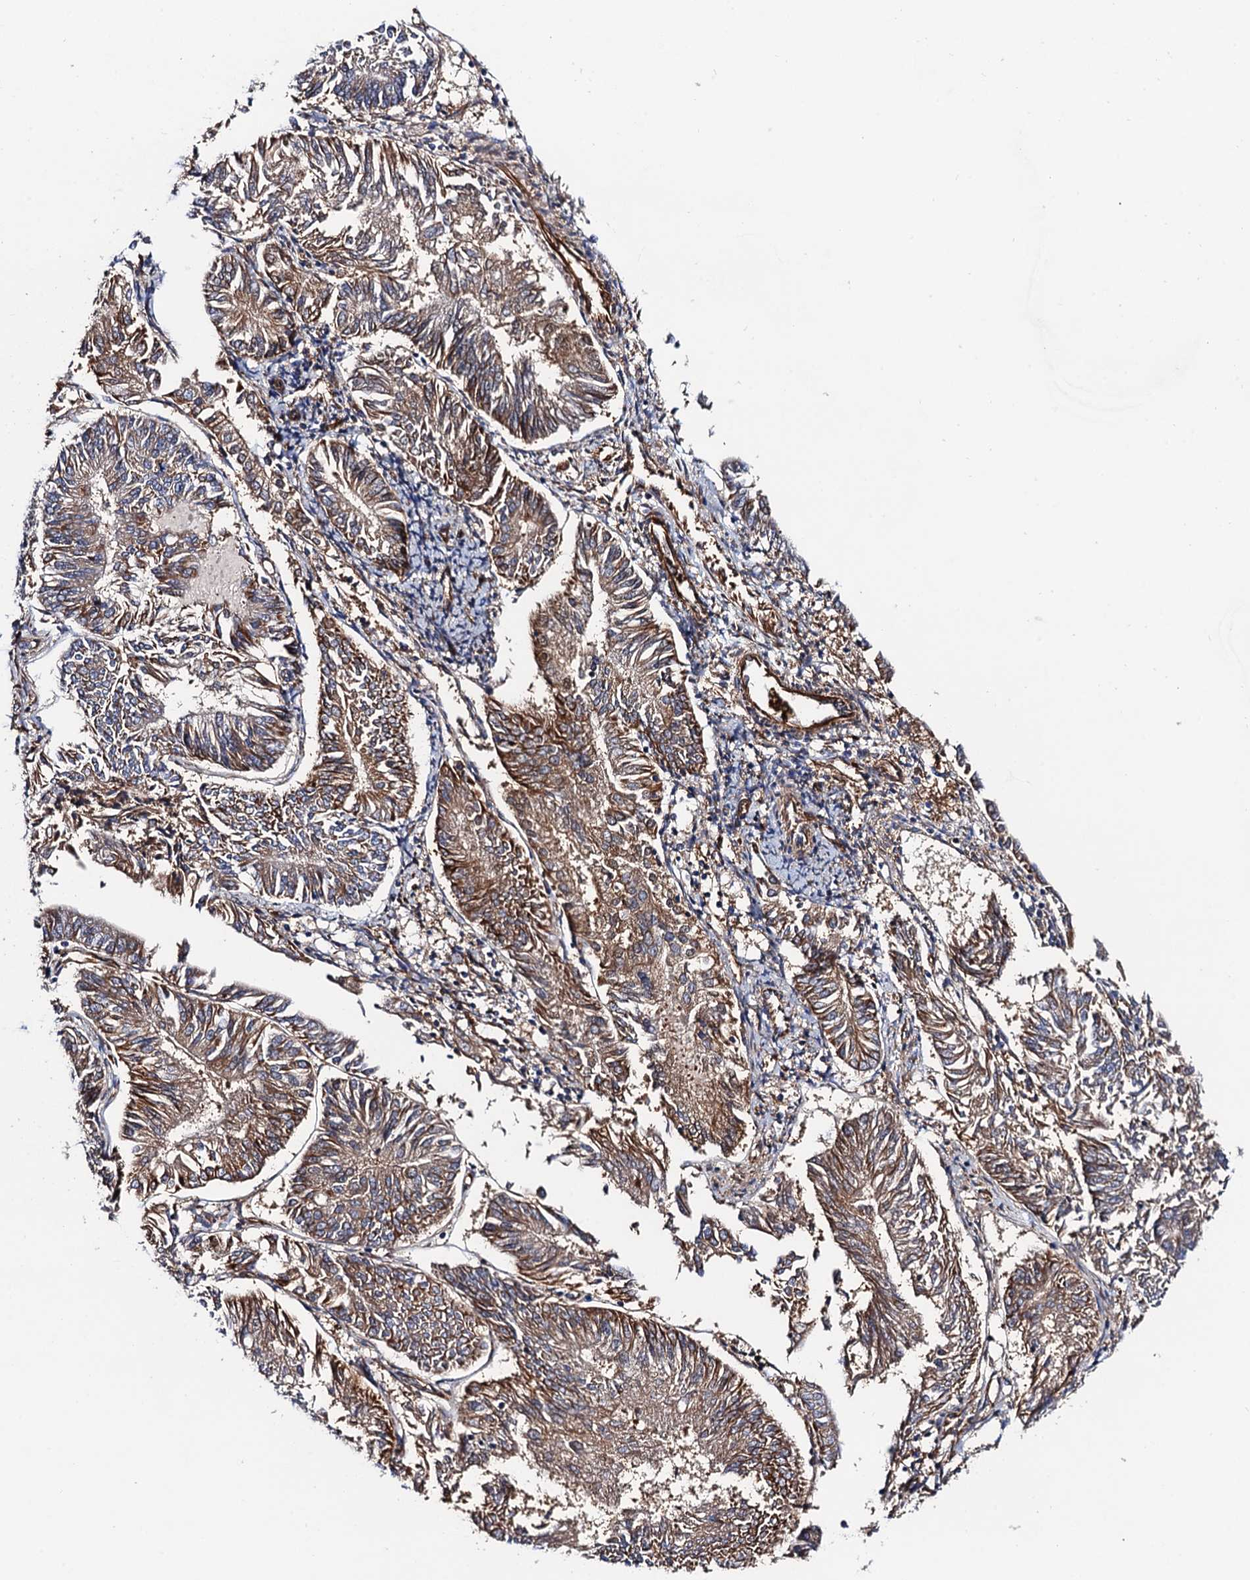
{"staining": {"intensity": "moderate", "quantity": ">75%", "location": "cytoplasmic/membranous"}, "tissue": "endometrial cancer", "cell_type": "Tumor cells", "image_type": "cancer", "snomed": [{"axis": "morphology", "description": "Adenocarcinoma, NOS"}, {"axis": "topography", "description": "Endometrium"}], "caption": "Immunohistochemical staining of endometrial adenocarcinoma exhibits medium levels of moderate cytoplasmic/membranous positivity in about >75% of tumor cells.", "gene": "MRPL48", "patient": {"sex": "female", "age": 58}}